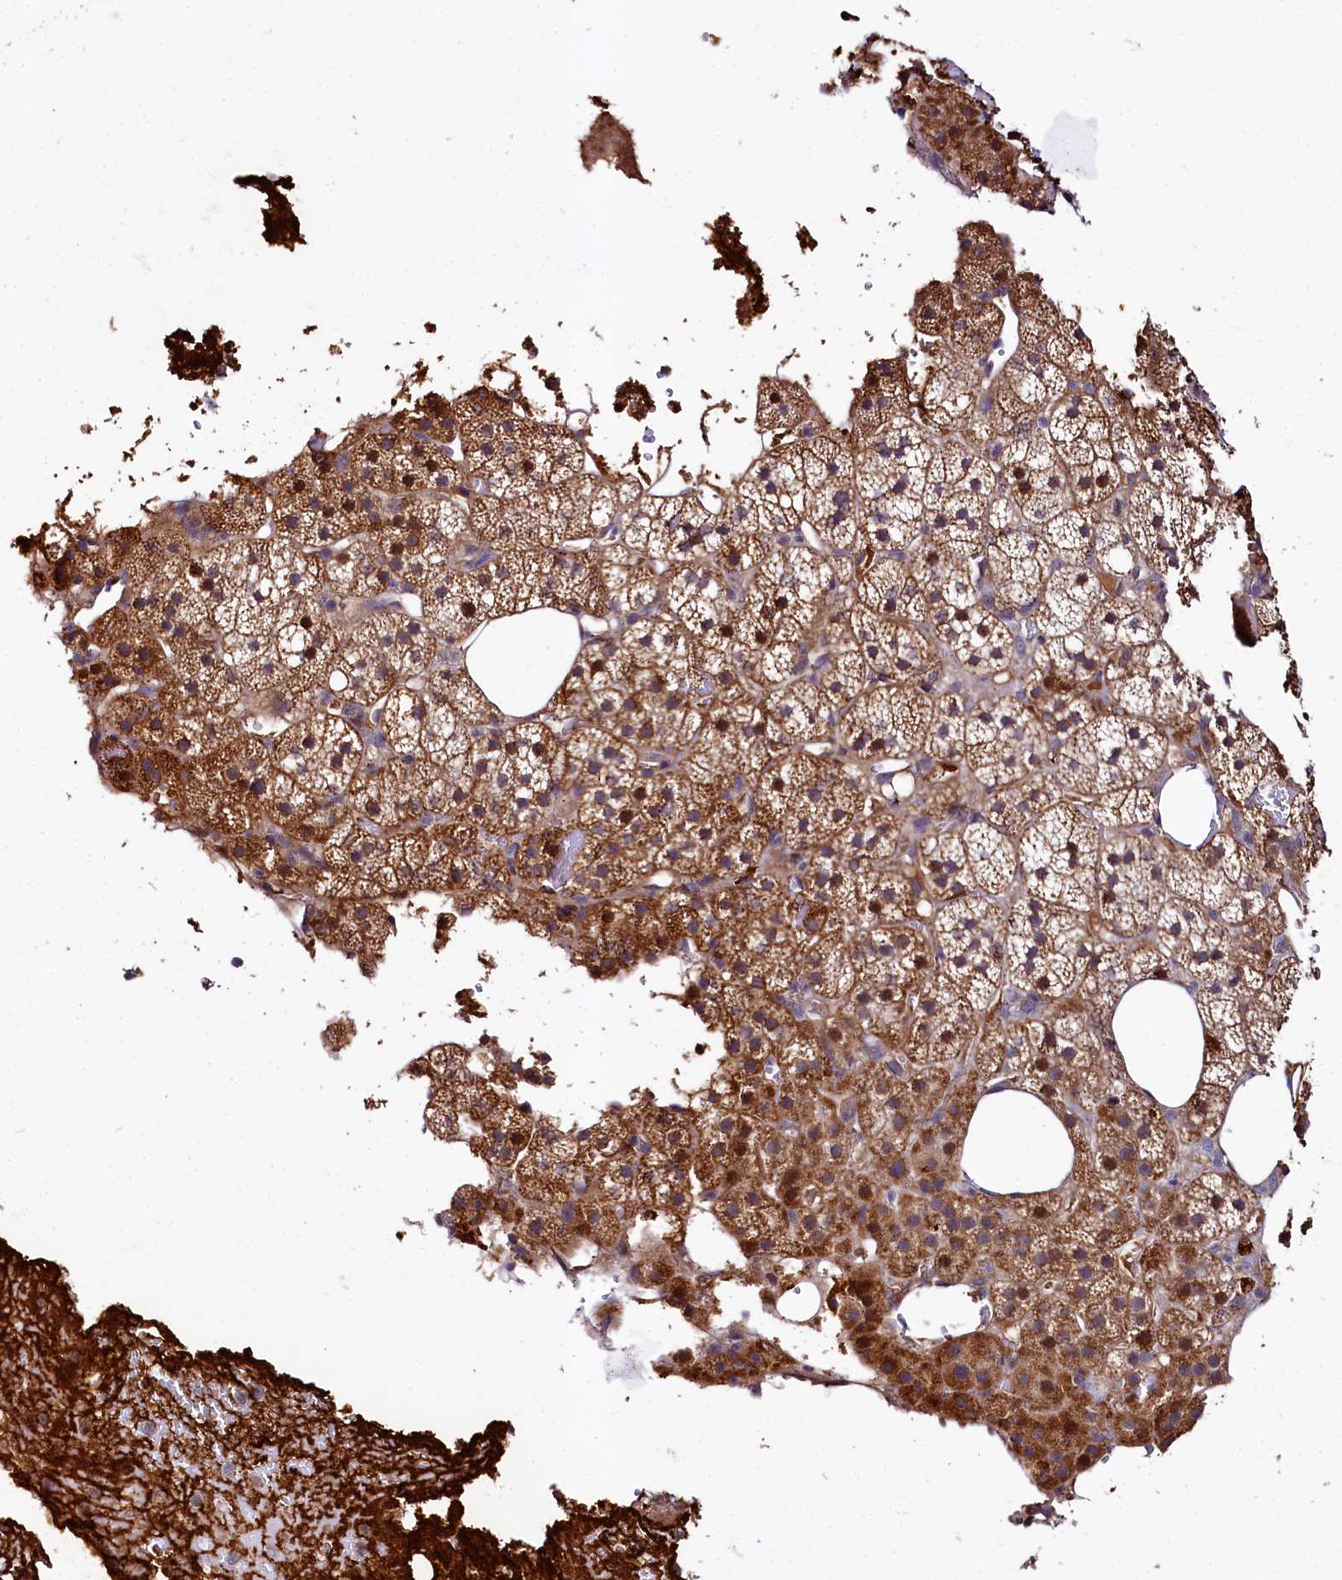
{"staining": {"intensity": "strong", "quantity": ">75%", "location": "cytoplasmic/membranous"}, "tissue": "adrenal gland", "cell_type": "Glandular cells", "image_type": "normal", "snomed": [{"axis": "morphology", "description": "Normal tissue, NOS"}, {"axis": "topography", "description": "Adrenal gland"}], "caption": "This micrograph displays immunohistochemistry (IHC) staining of benign human adrenal gland, with high strong cytoplasmic/membranous positivity in about >75% of glandular cells.", "gene": "SPRYD3", "patient": {"sex": "female", "age": 59}}